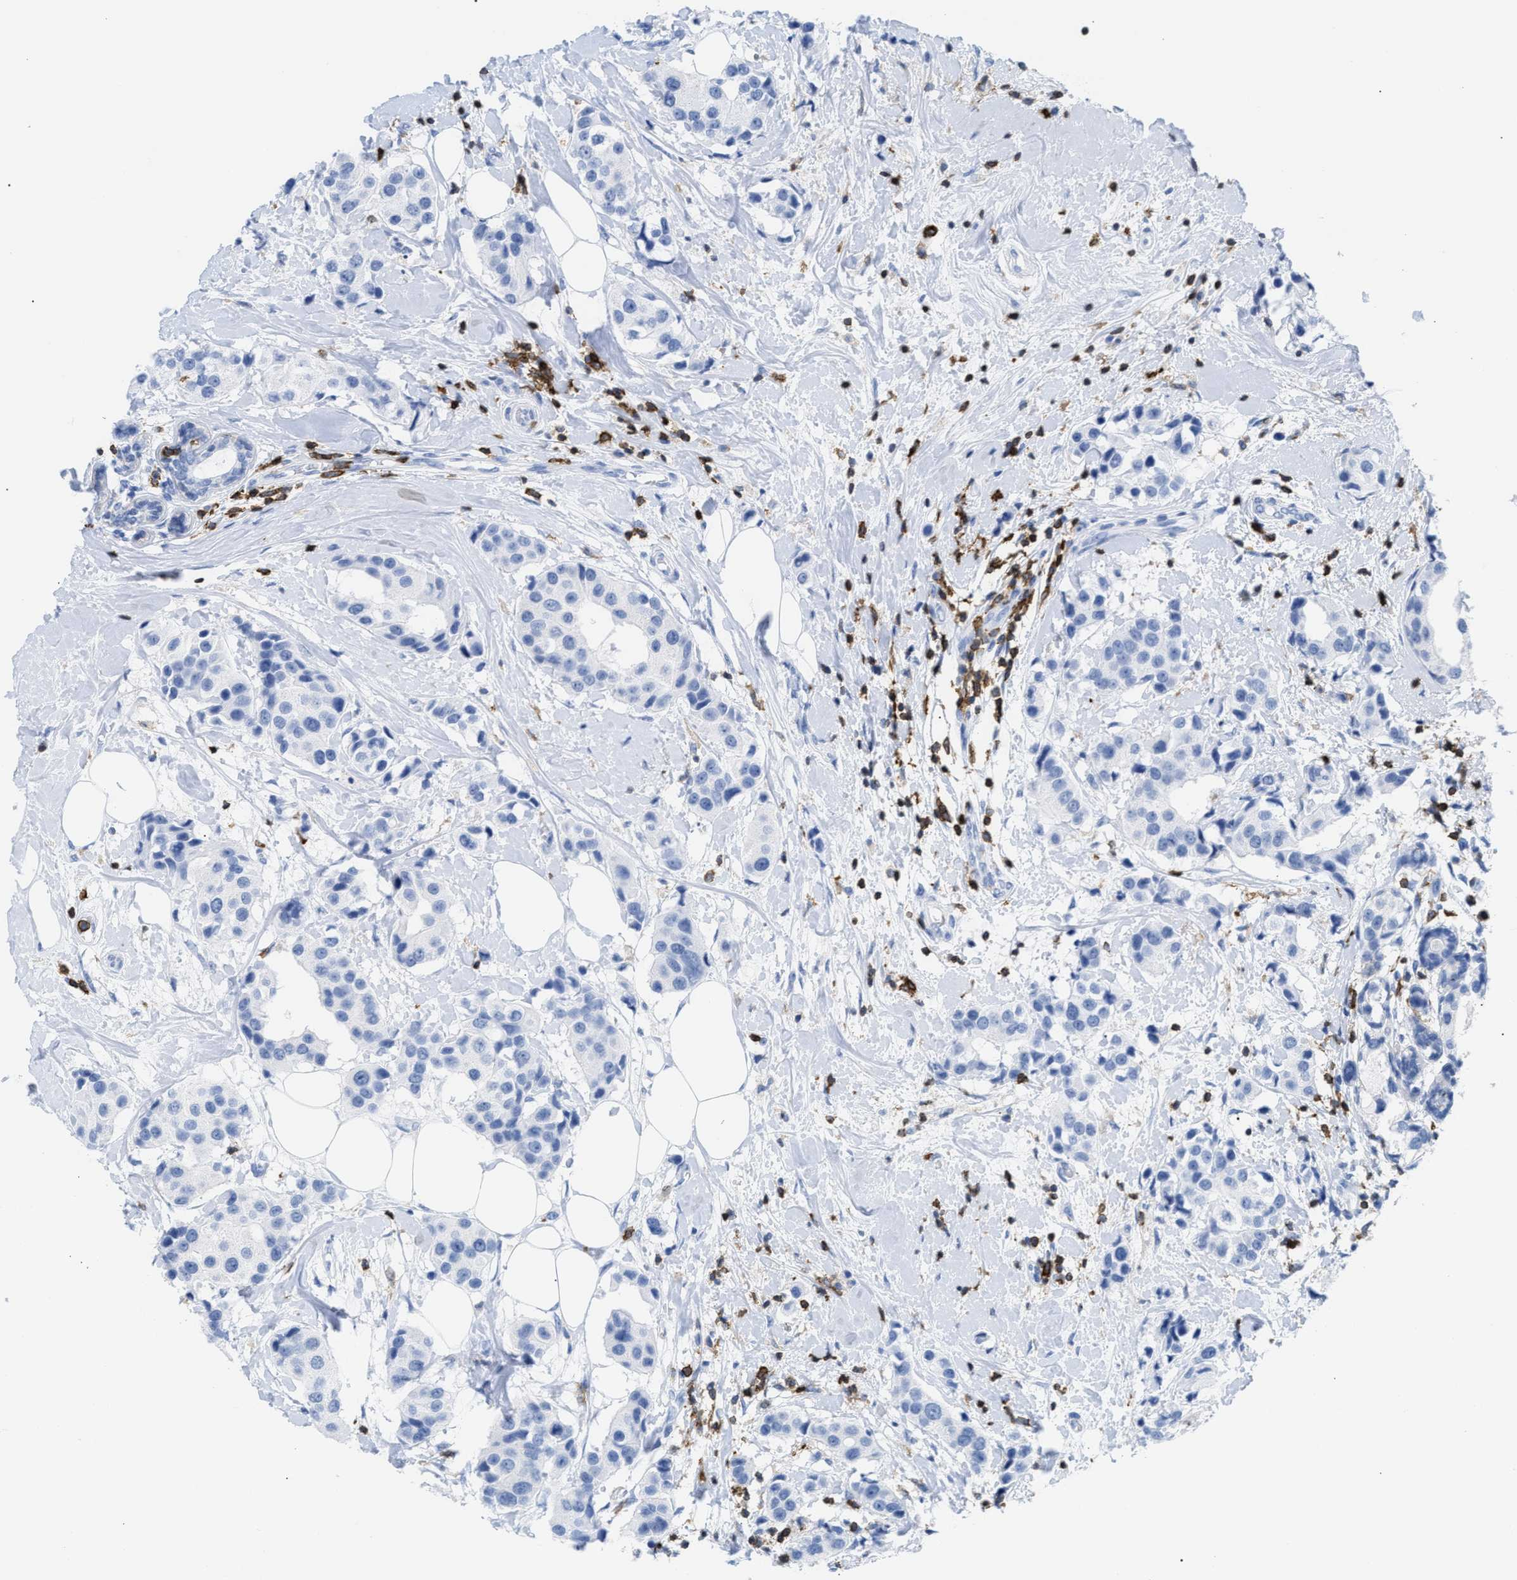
{"staining": {"intensity": "negative", "quantity": "none", "location": "none"}, "tissue": "breast cancer", "cell_type": "Tumor cells", "image_type": "cancer", "snomed": [{"axis": "morphology", "description": "Normal tissue, NOS"}, {"axis": "morphology", "description": "Duct carcinoma"}, {"axis": "topography", "description": "Breast"}], "caption": "A micrograph of breast cancer stained for a protein exhibits no brown staining in tumor cells. Brightfield microscopy of IHC stained with DAB (3,3'-diaminobenzidine) (brown) and hematoxylin (blue), captured at high magnification.", "gene": "LCP1", "patient": {"sex": "female", "age": 39}}